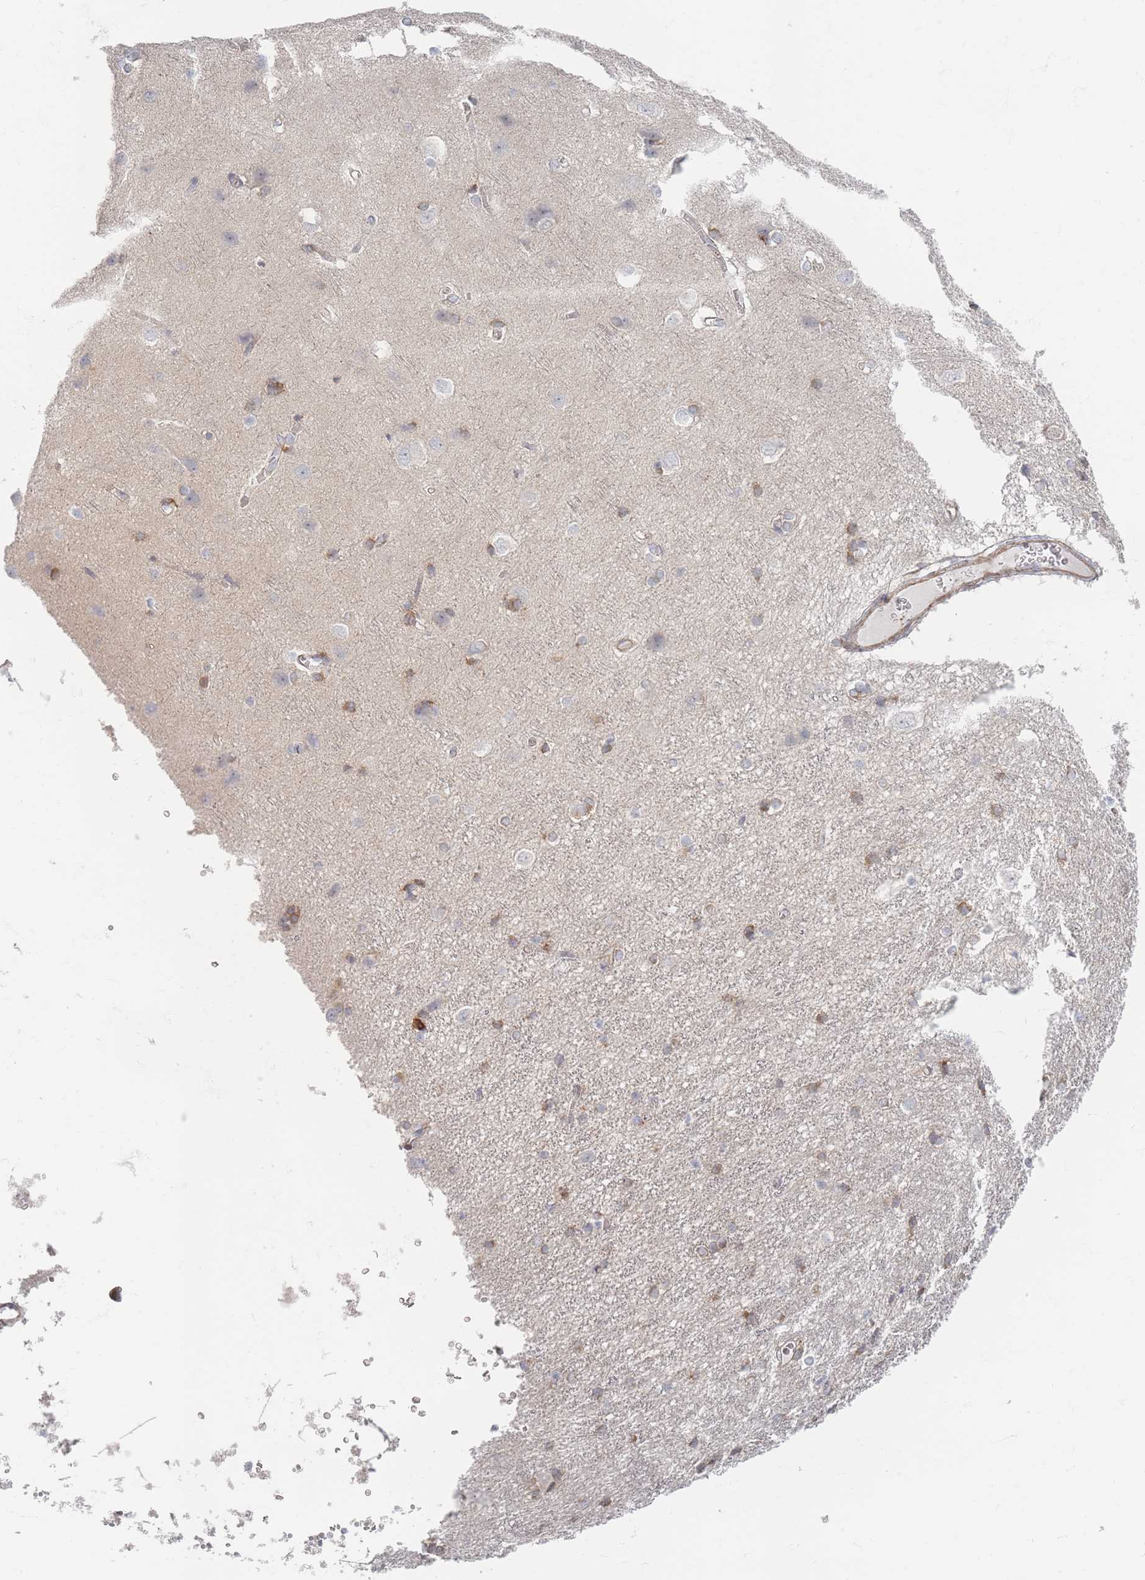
{"staining": {"intensity": "moderate", "quantity": "25%-75%", "location": "cytoplasmic/membranous"}, "tissue": "cerebral cortex", "cell_type": "Endothelial cells", "image_type": "normal", "snomed": [{"axis": "morphology", "description": "Normal tissue, NOS"}, {"axis": "topography", "description": "Cerebral cortex"}], "caption": "Protein staining of normal cerebral cortex demonstrates moderate cytoplasmic/membranous positivity in about 25%-75% of endothelial cells. (DAB IHC, brown staining for protein, blue staining for nuclei).", "gene": "ZKSCAN7", "patient": {"sex": "male", "age": 37}}